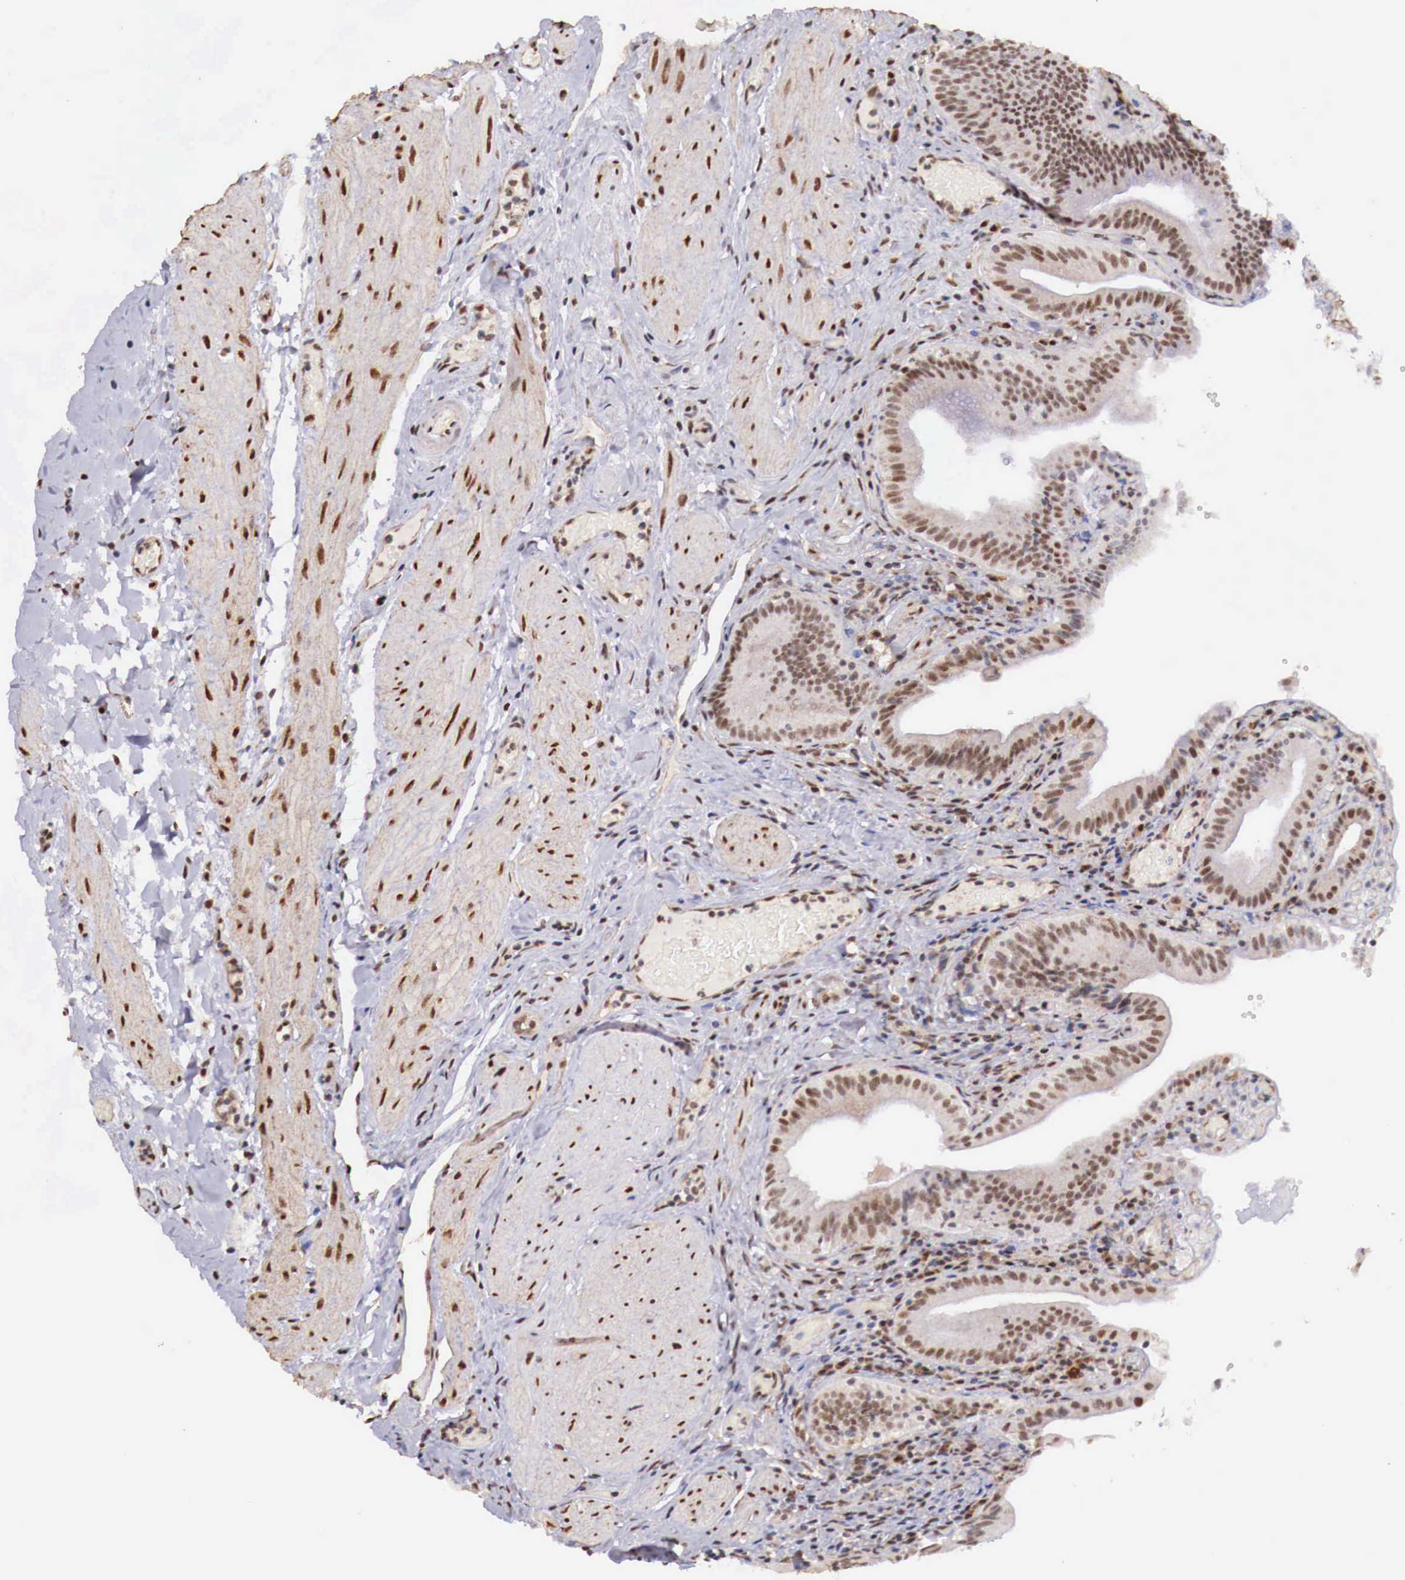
{"staining": {"intensity": "strong", "quantity": ">75%", "location": "nuclear"}, "tissue": "gallbladder", "cell_type": "Glandular cells", "image_type": "normal", "snomed": [{"axis": "morphology", "description": "Normal tissue, NOS"}, {"axis": "topography", "description": "Gallbladder"}], "caption": "Glandular cells exhibit strong nuclear expression in approximately >75% of cells in benign gallbladder.", "gene": "FOXP2", "patient": {"sex": "female", "age": 76}}